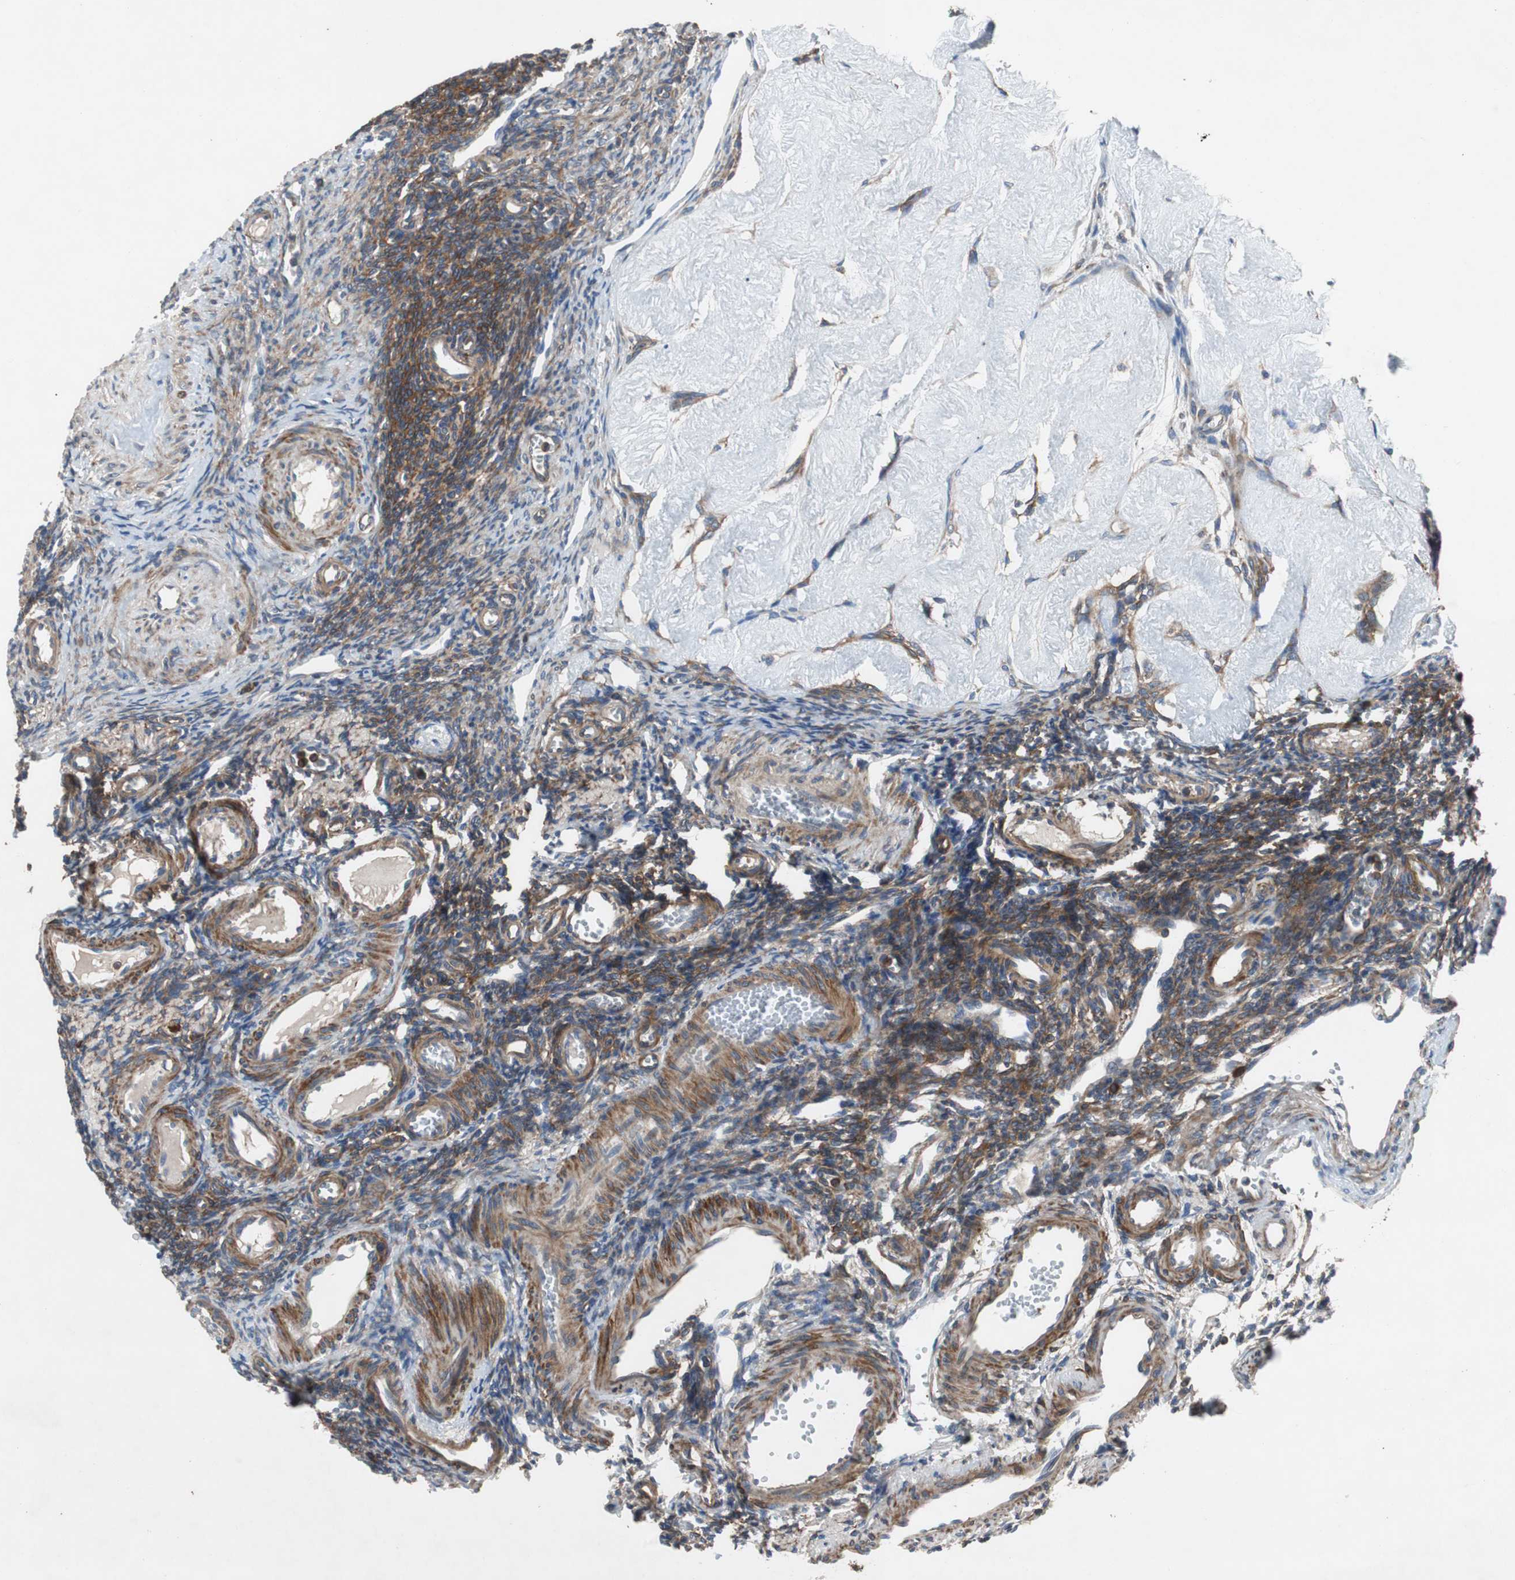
{"staining": {"intensity": "moderate", "quantity": "25%-75%", "location": "cytoplasmic/membranous"}, "tissue": "ovary", "cell_type": "Follicle cells", "image_type": "normal", "snomed": [{"axis": "morphology", "description": "Normal tissue, NOS"}, {"axis": "topography", "description": "Ovary"}], "caption": "The micrograph reveals staining of benign ovary, revealing moderate cytoplasmic/membranous protein expression (brown color) within follicle cells.", "gene": "GYS1", "patient": {"sex": "female", "age": 33}}